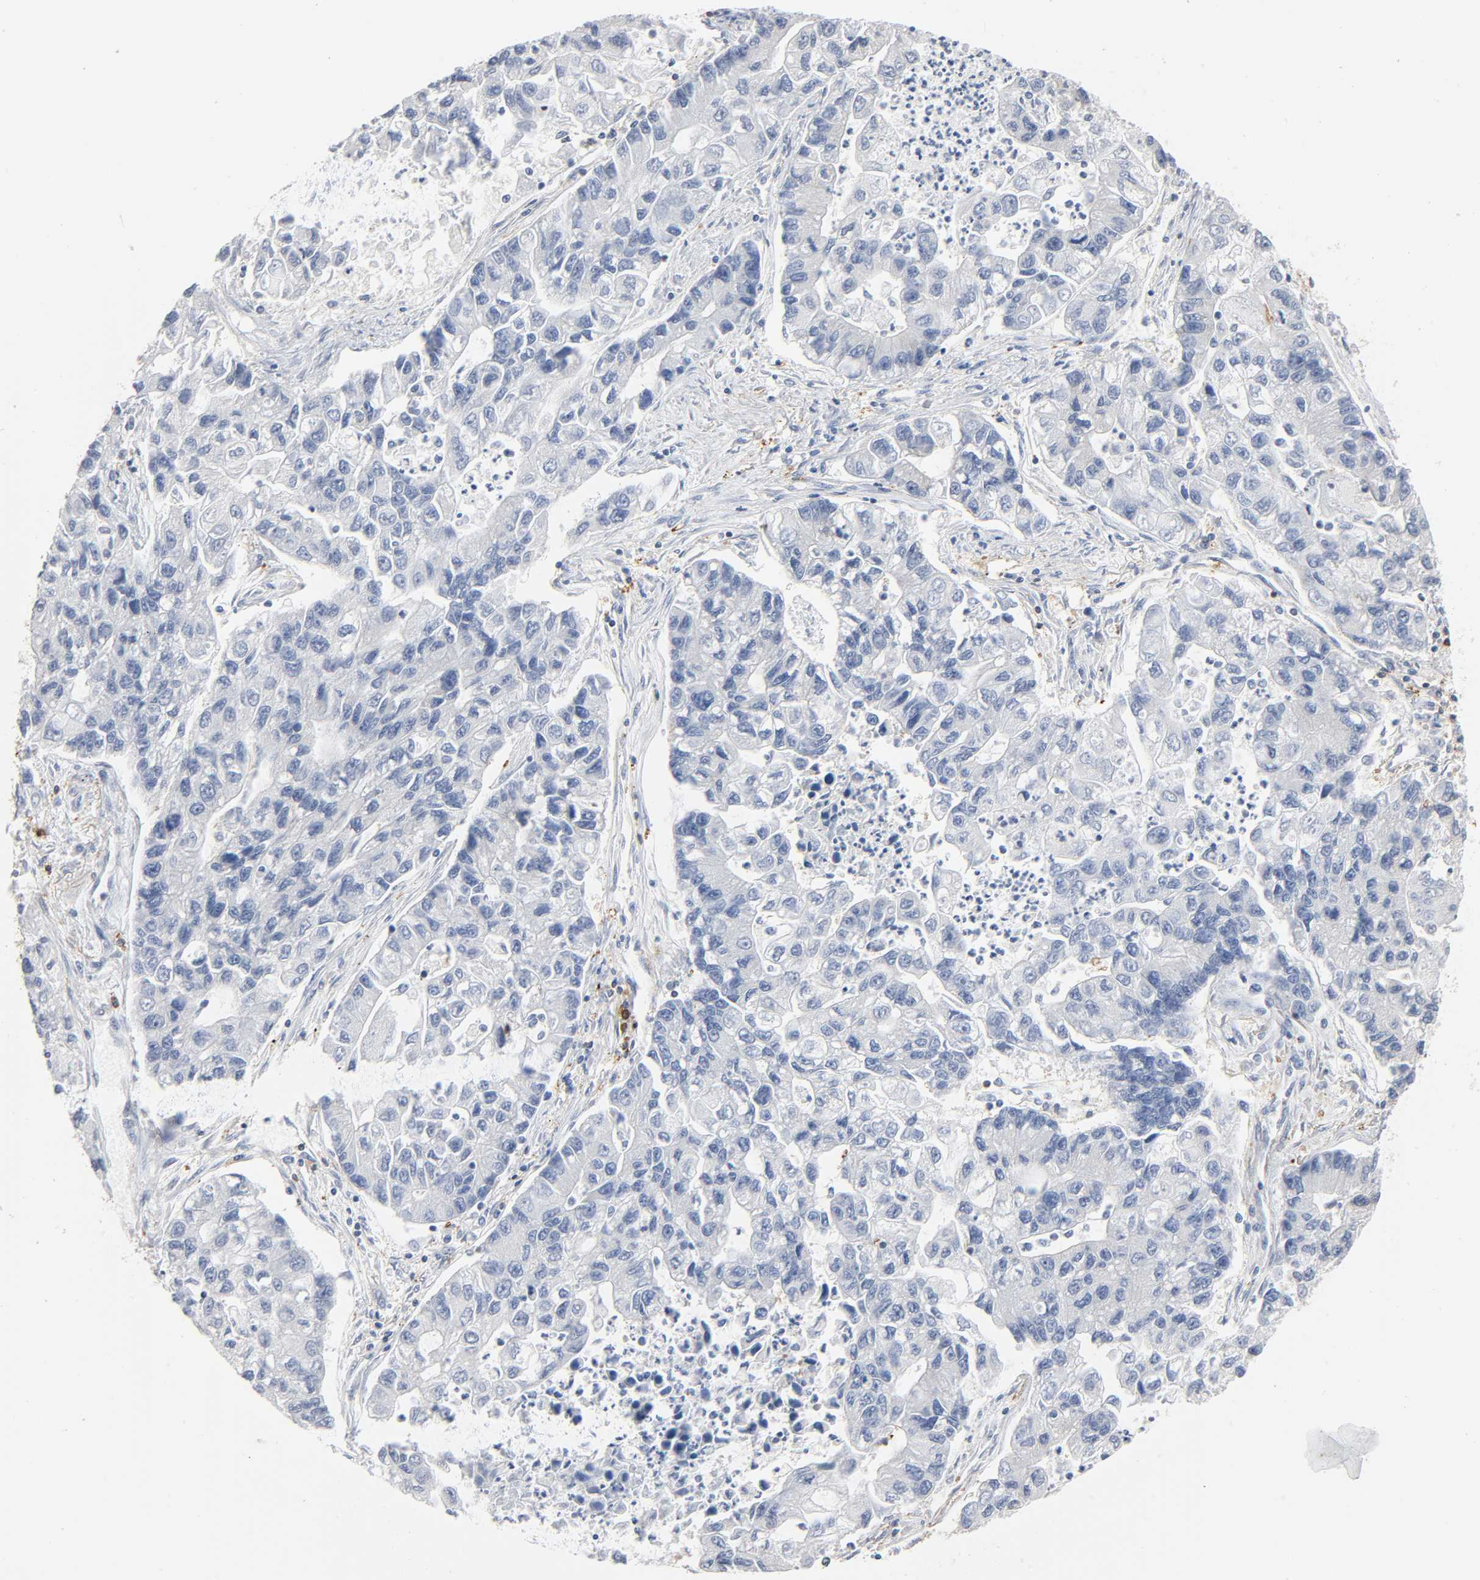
{"staining": {"intensity": "negative", "quantity": "none", "location": "none"}, "tissue": "lung cancer", "cell_type": "Tumor cells", "image_type": "cancer", "snomed": [{"axis": "morphology", "description": "Adenocarcinoma, NOS"}, {"axis": "topography", "description": "Lung"}], "caption": "IHC micrograph of neoplastic tissue: lung adenocarcinoma stained with DAB reveals no significant protein staining in tumor cells.", "gene": "BIN1", "patient": {"sex": "female", "age": 51}}